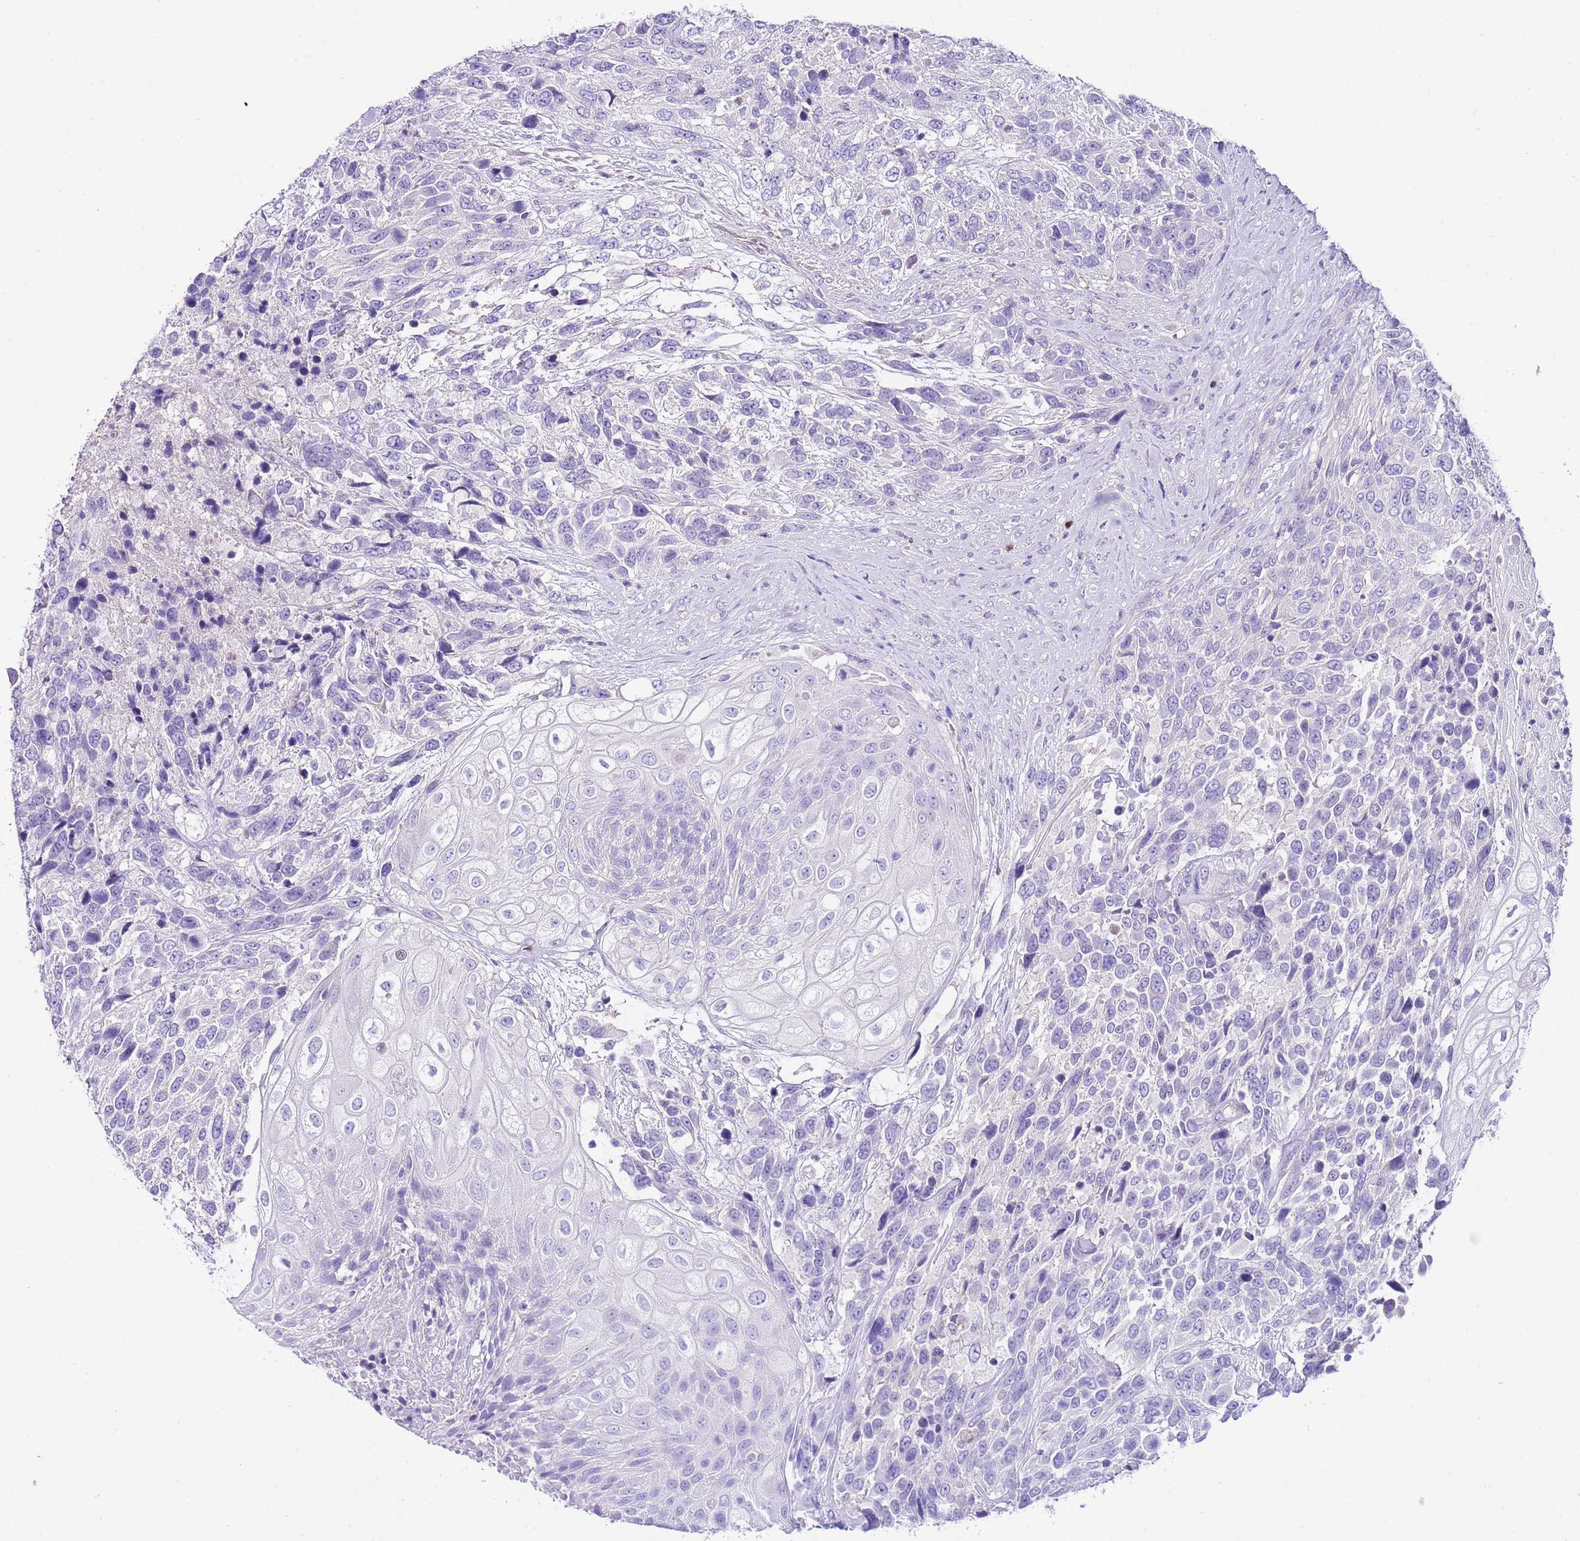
{"staining": {"intensity": "negative", "quantity": "none", "location": "none"}, "tissue": "urothelial cancer", "cell_type": "Tumor cells", "image_type": "cancer", "snomed": [{"axis": "morphology", "description": "Urothelial carcinoma, High grade"}, {"axis": "topography", "description": "Urinary bladder"}], "caption": "This is a photomicrograph of immunohistochemistry (IHC) staining of high-grade urothelial carcinoma, which shows no staining in tumor cells.", "gene": "BHLHA15", "patient": {"sex": "female", "age": 70}}